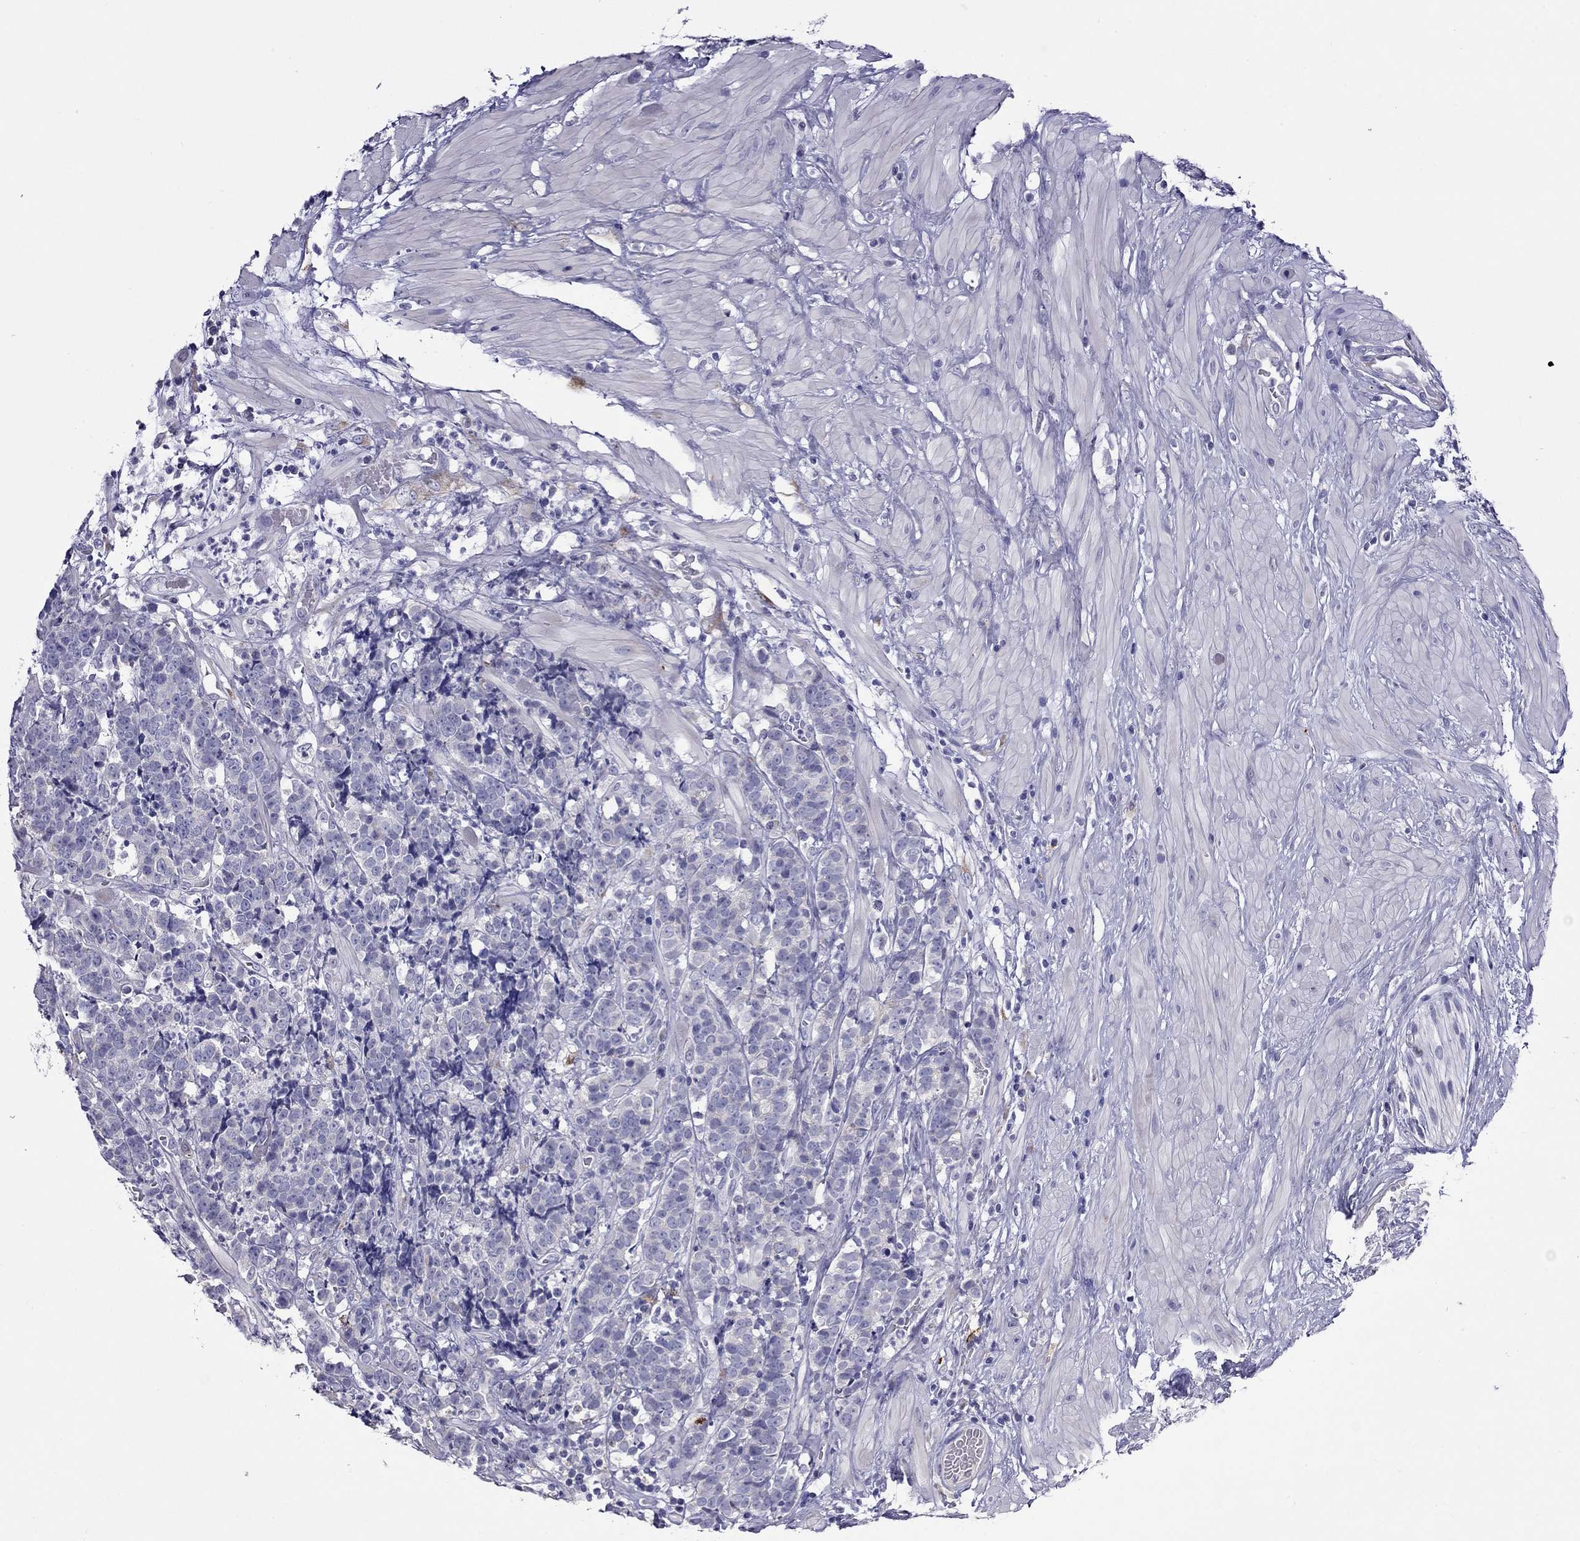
{"staining": {"intensity": "negative", "quantity": "none", "location": "none"}, "tissue": "prostate cancer", "cell_type": "Tumor cells", "image_type": "cancer", "snomed": [{"axis": "morphology", "description": "Adenocarcinoma, NOS"}, {"axis": "topography", "description": "Prostate"}], "caption": "Immunohistochemistry (IHC) micrograph of neoplastic tissue: prostate adenocarcinoma stained with DAB demonstrates no significant protein staining in tumor cells. Nuclei are stained in blue.", "gene": "CPNE4", "patient": {"sex": "male", "age": 67}}